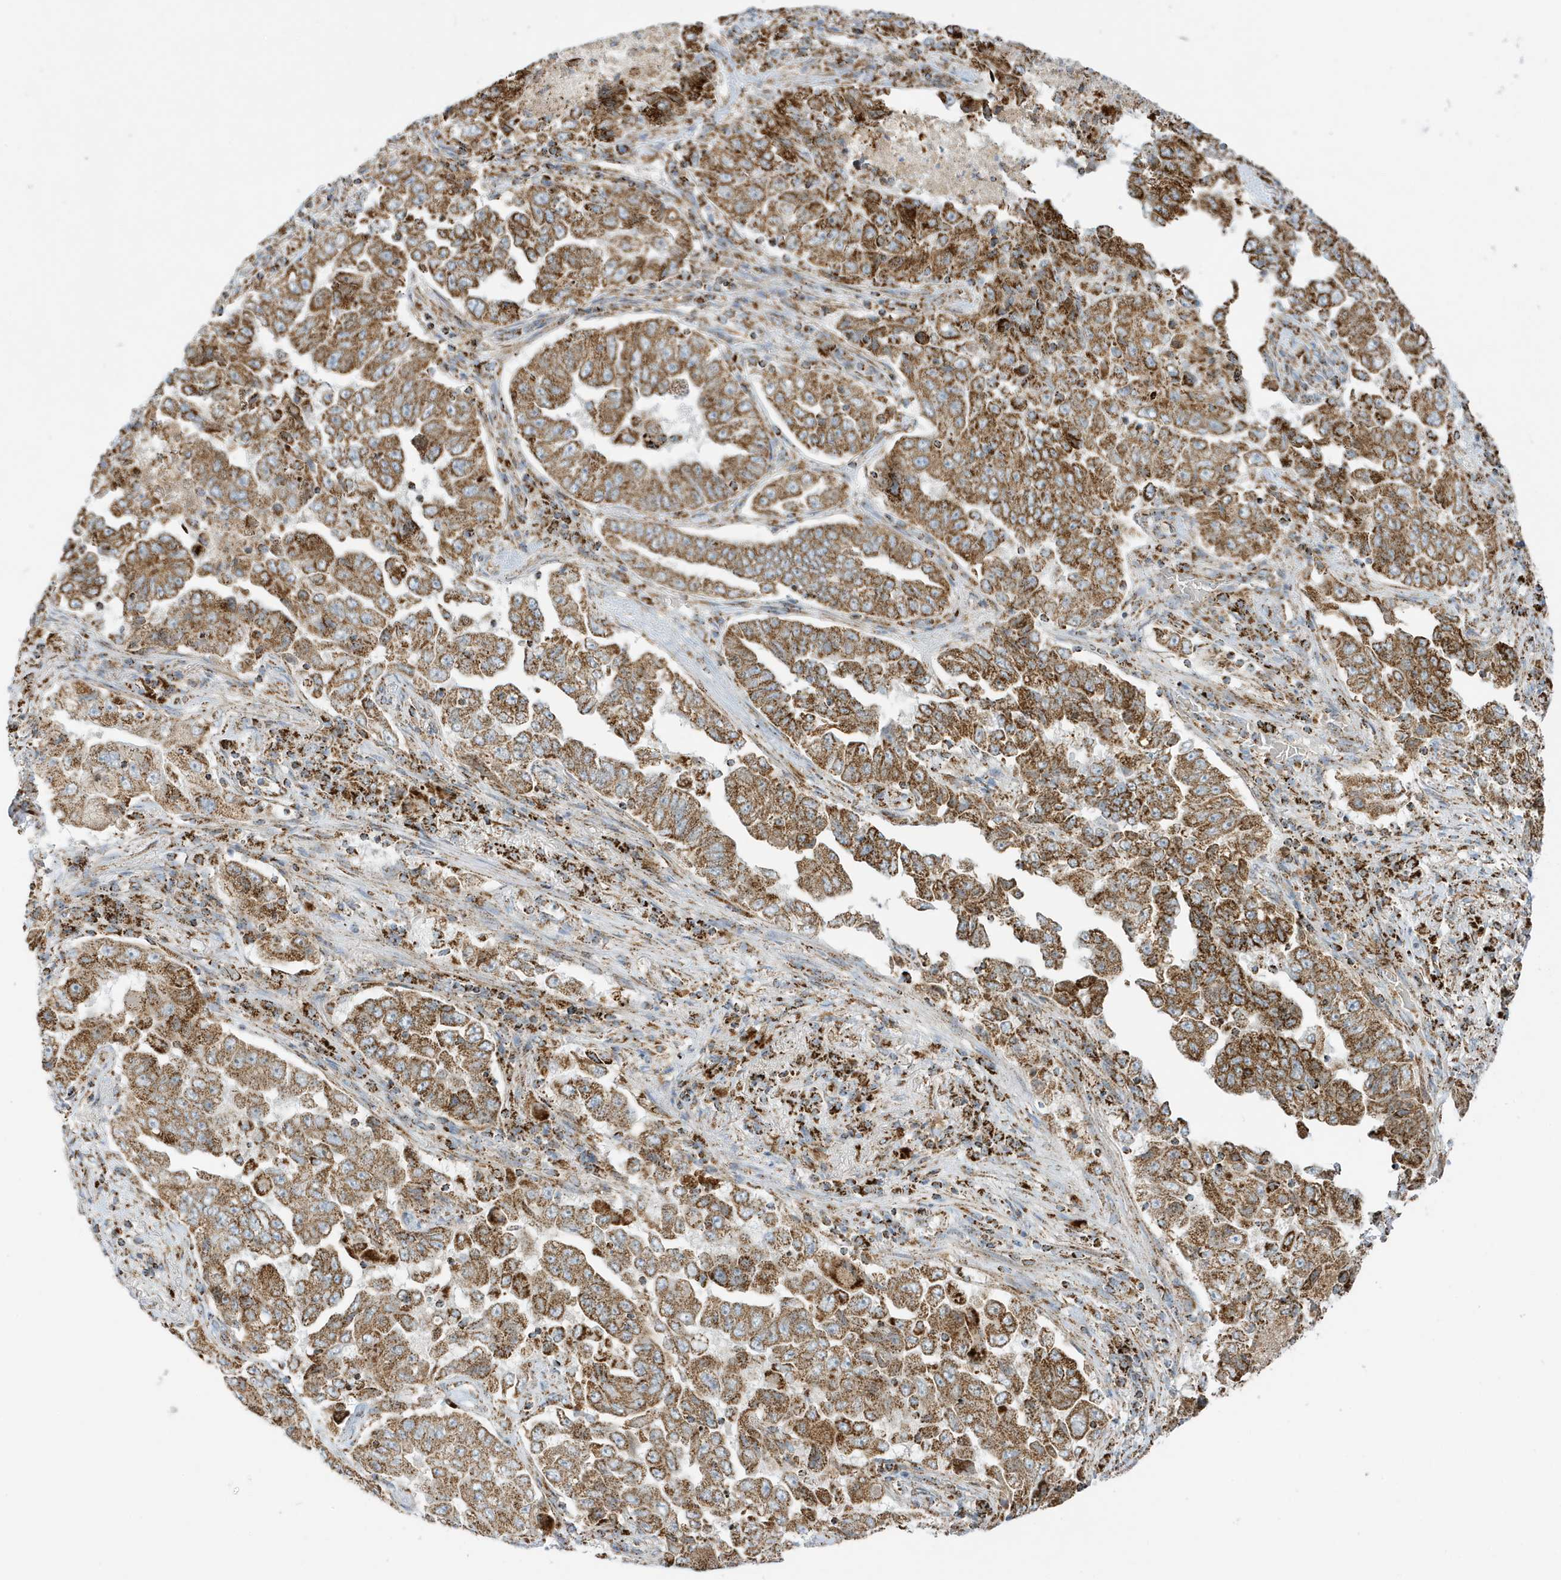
{"staining": {"intensity": "moderate", "quantity": ">75%", "location": "cytoplasmic/membranous"}, "tissue": "lung cancer", "cell_type": "Tumor cells", "image_type": "cancer", "snomed": [{"axis": "morphology", "description": "Adenocarcinoma, NOS"}, {"axis": "topography", "description": "Lung"}], "caption": "IHC histopathology image of adenocarcinoma (lung) stained for a protein (brown), which displays medium levels of moderate cytoplasmic/membranous staining in approximately >75% of tumor cells.", "gene": "ATP5ME", "patient": {"sex": "female", "age": 51}}